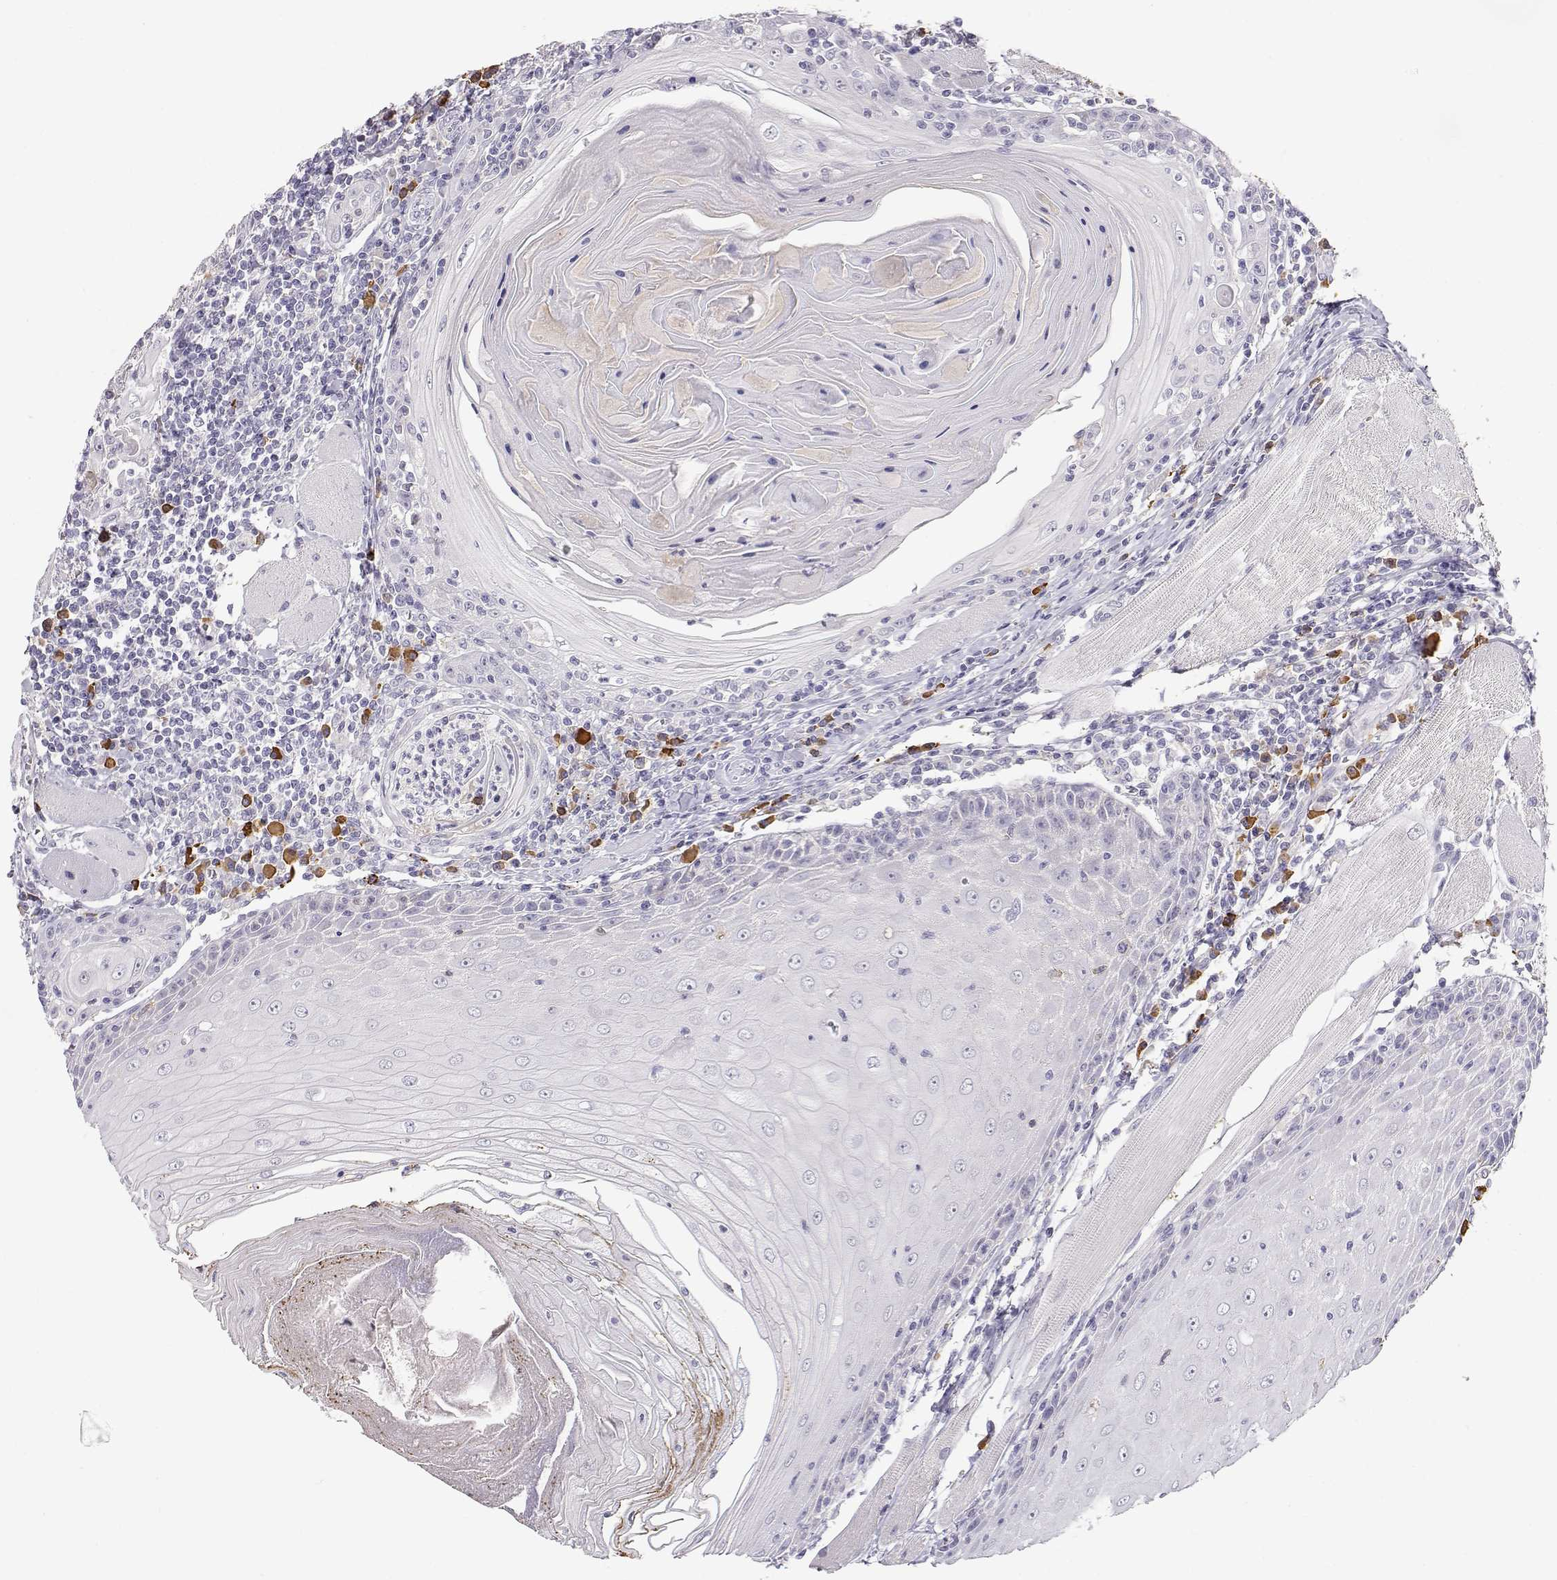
{"staining": {"intensity": "negative", "quantity": "none", "location": "none"}, "tissue": "head and neck cancer", "cell_type": "Tumor cells", "image_type": "cancer", "snomed": [{"axis": "morphology", "description": "Normal tissue, NOS"}, {"axis": "morphology", "description": "Squamous cell carcinoma, NOS"}, {"axis": "topography", "description": "Oral tissue"}, {"axis": "topography", "description": "Head-Neck"}], "caption": "Image shows no significant protein staining in tumor cells of head and neck squamous cell carcinoma.", "gene": "CDHR1", "patient": {"sex": "male", "age": 52}}